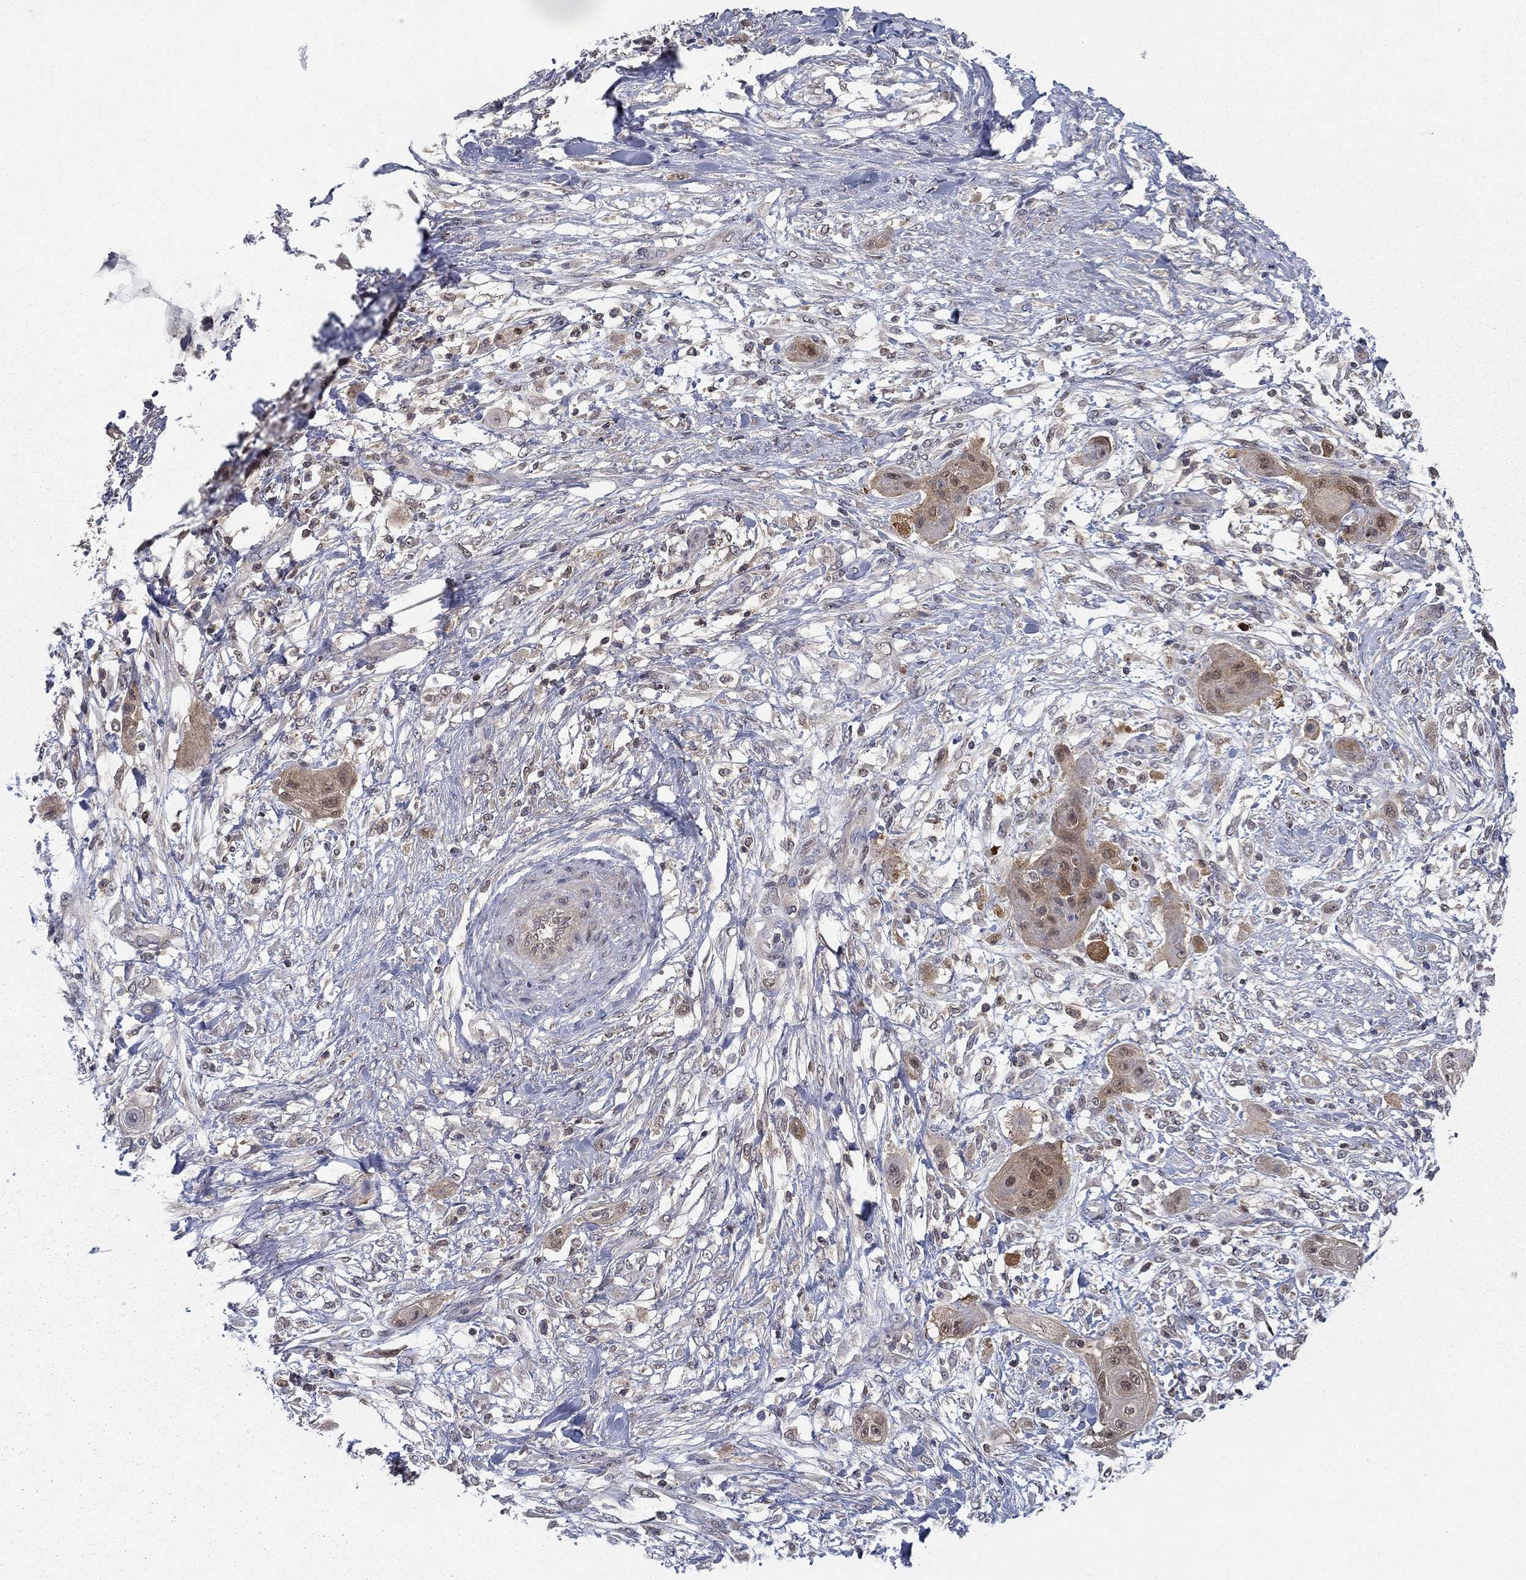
{"staining": {"intensity": "weak", "quantity": "<25%", "location": "cytoplasmic/membranous"}, "tissue": "skin cancer", "cell_type": "Tumor cells", "image_type": "cancer", "snomed": [{"axis": "morphology", "description": "Squamous cell carcinoma, NOS"}, {"axis": "topography", "description": "Skin"}], "caption": "Micrograph shows no protein staining in tumor cells of squamous cell carcinoma (skin) tissue.", "gene": "NIT2", "patient": {"sex": "male", "age": 62}}